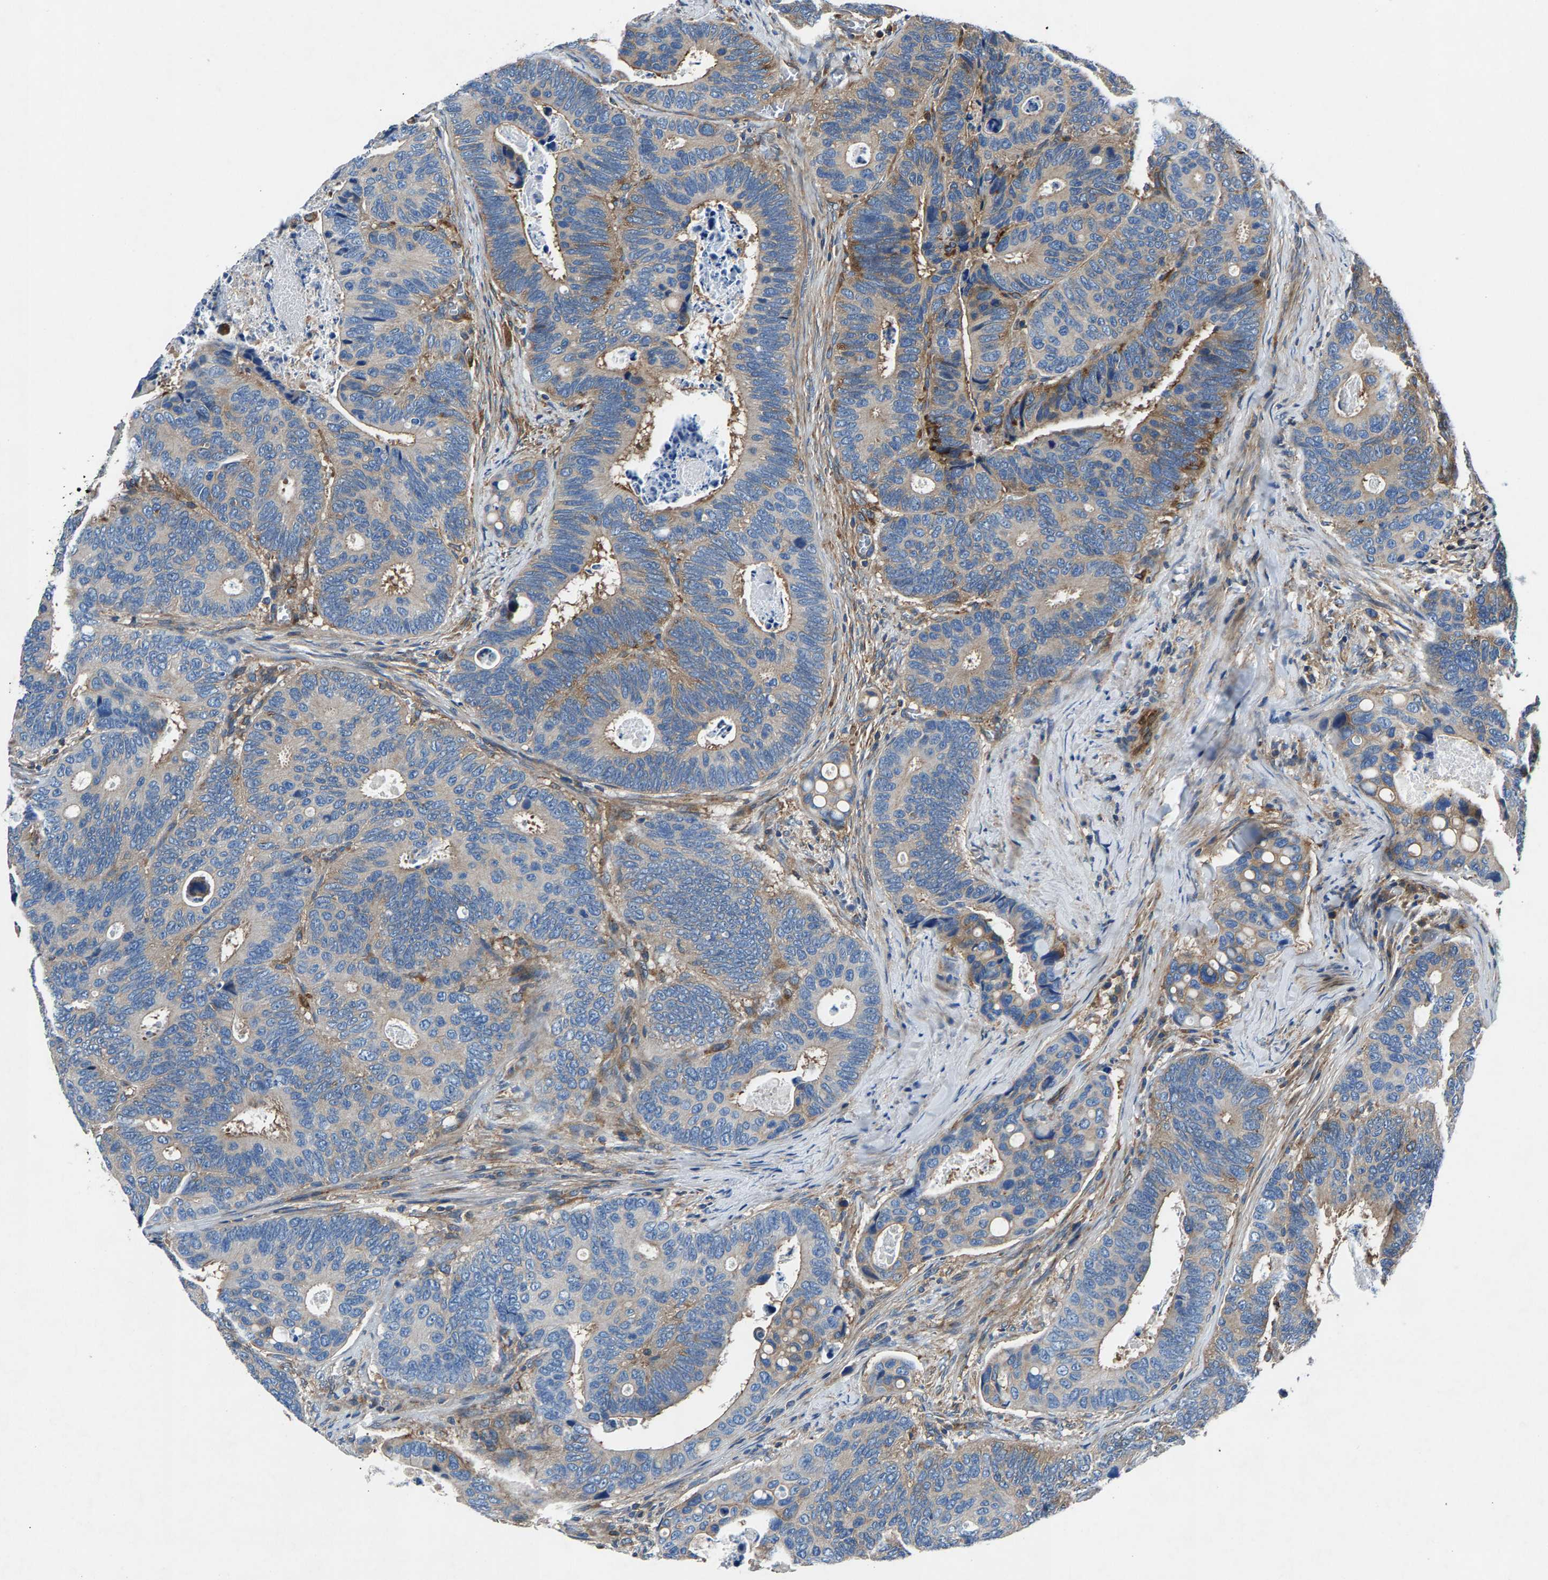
{"staining": {"intensity": "weak", "quantity": "25%-75%", "location": "cytoplasmic/membranous"}, "tissue": "colorectal cancer", "cell_type": "Tumor cells", "image_type": "cancer", "snomed": [{"axis": "morphology", "description": "Inflammation, NOS"}, {"axis": "morphology", "description": "Adenocarcinoma, NOS"}, {"axis": "topography", "description": "Colon"}], "caption": "Colorectal adenocarcinoma stained with a protein marker reveals weak staining in tumor cells.", "gene": "LPCAT1", "patient": {"sex": "male", "age": 72}}